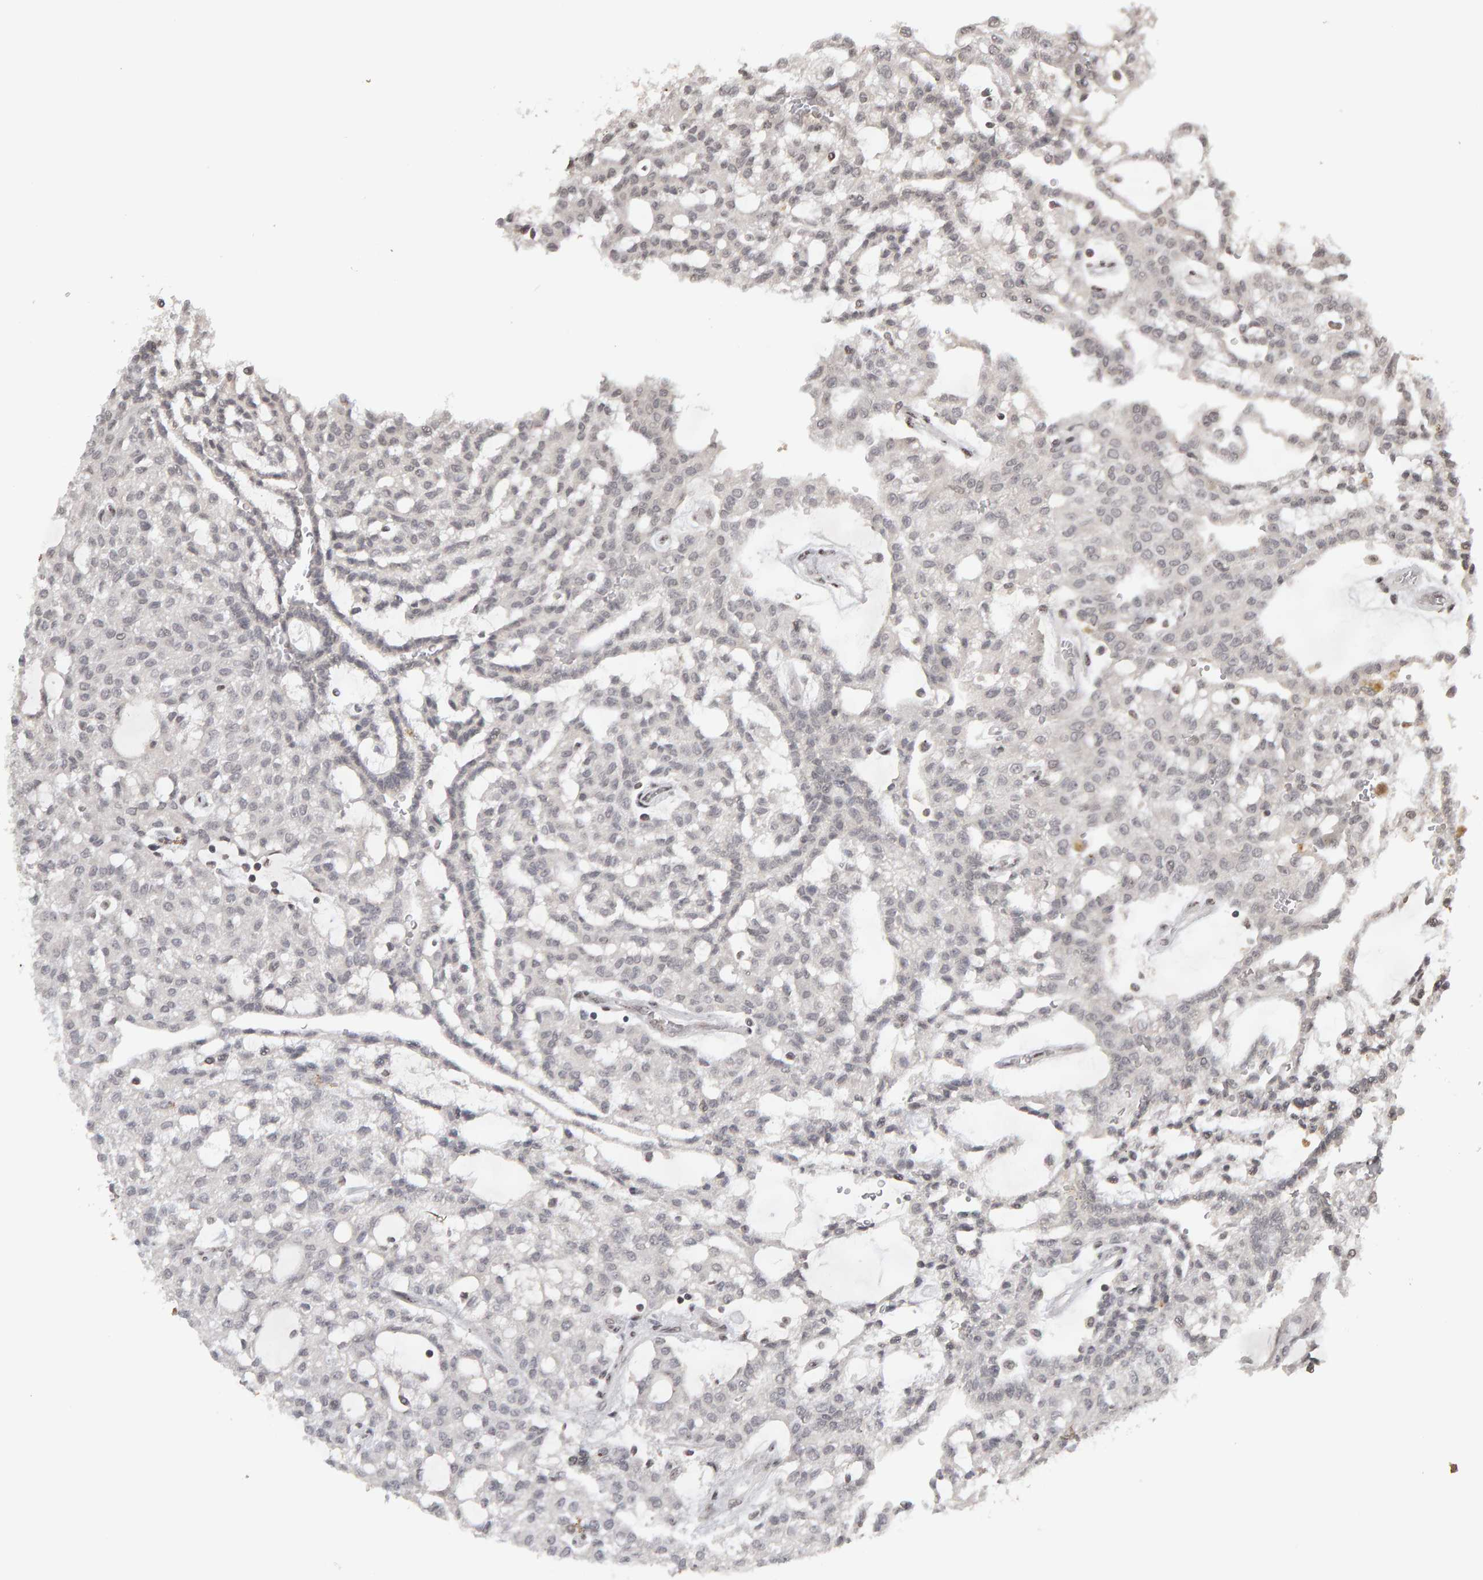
{"staining": {"intensity": "negative", "quantity": "none", "location": "none"}, "tissue": "renal cancer", "cell_type": "Tumor cells", "image_type": "cancer", "snomed": [{"axis": "morphology", "description": "Adenocarcinoma, NOS"}, {"axis": "topography", "description": "Kidney"}], "caption": "Tumor cells are negative for brown protein staining in renal cancer. (DAB (3,3'-diaminobenzidine) immunohistochemistry with hematoxylin counter stain).", "gene": "TRAM1", "patient": {"sex": "male", "age": 63}}